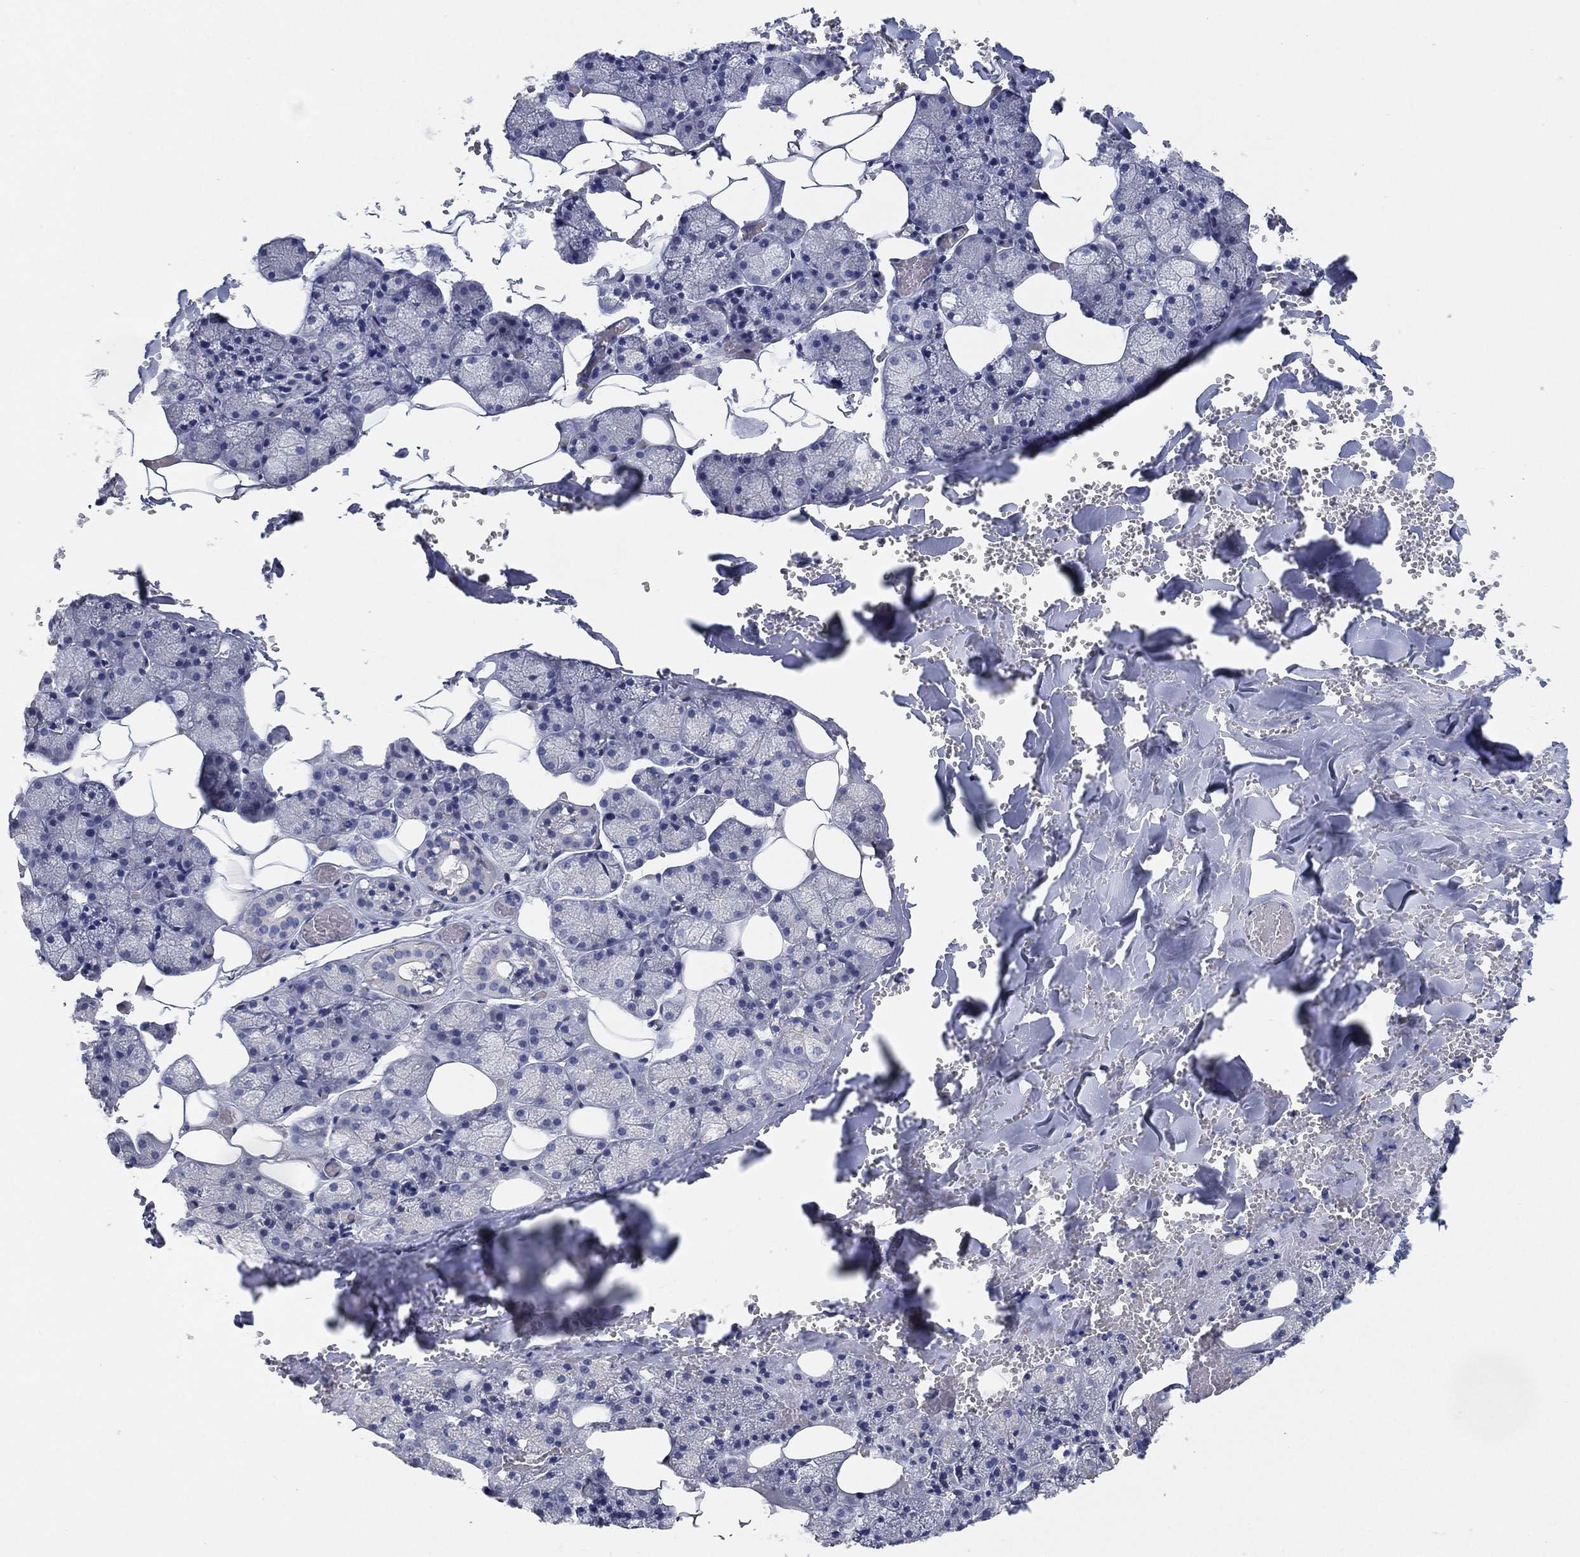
{"staining": {"intensity": "negative", "quantity": "none", "location": "none"}, "tissue": "salivary gland", "cell_type": "Glandular cells", "image_type": "normal", "snomed": [{"axis": "morphology", "description": "Normal tissue, NOS"}, {"axis": "topography", "description": "Salivary gland"}], "caption": "High power microscopy micrograph of an IHC micrograph of benign salivary gland, revealing no significant positivity in glandular cells.", "gene": "FAM187B", "patient": {"sex": "male", "age": 38}}